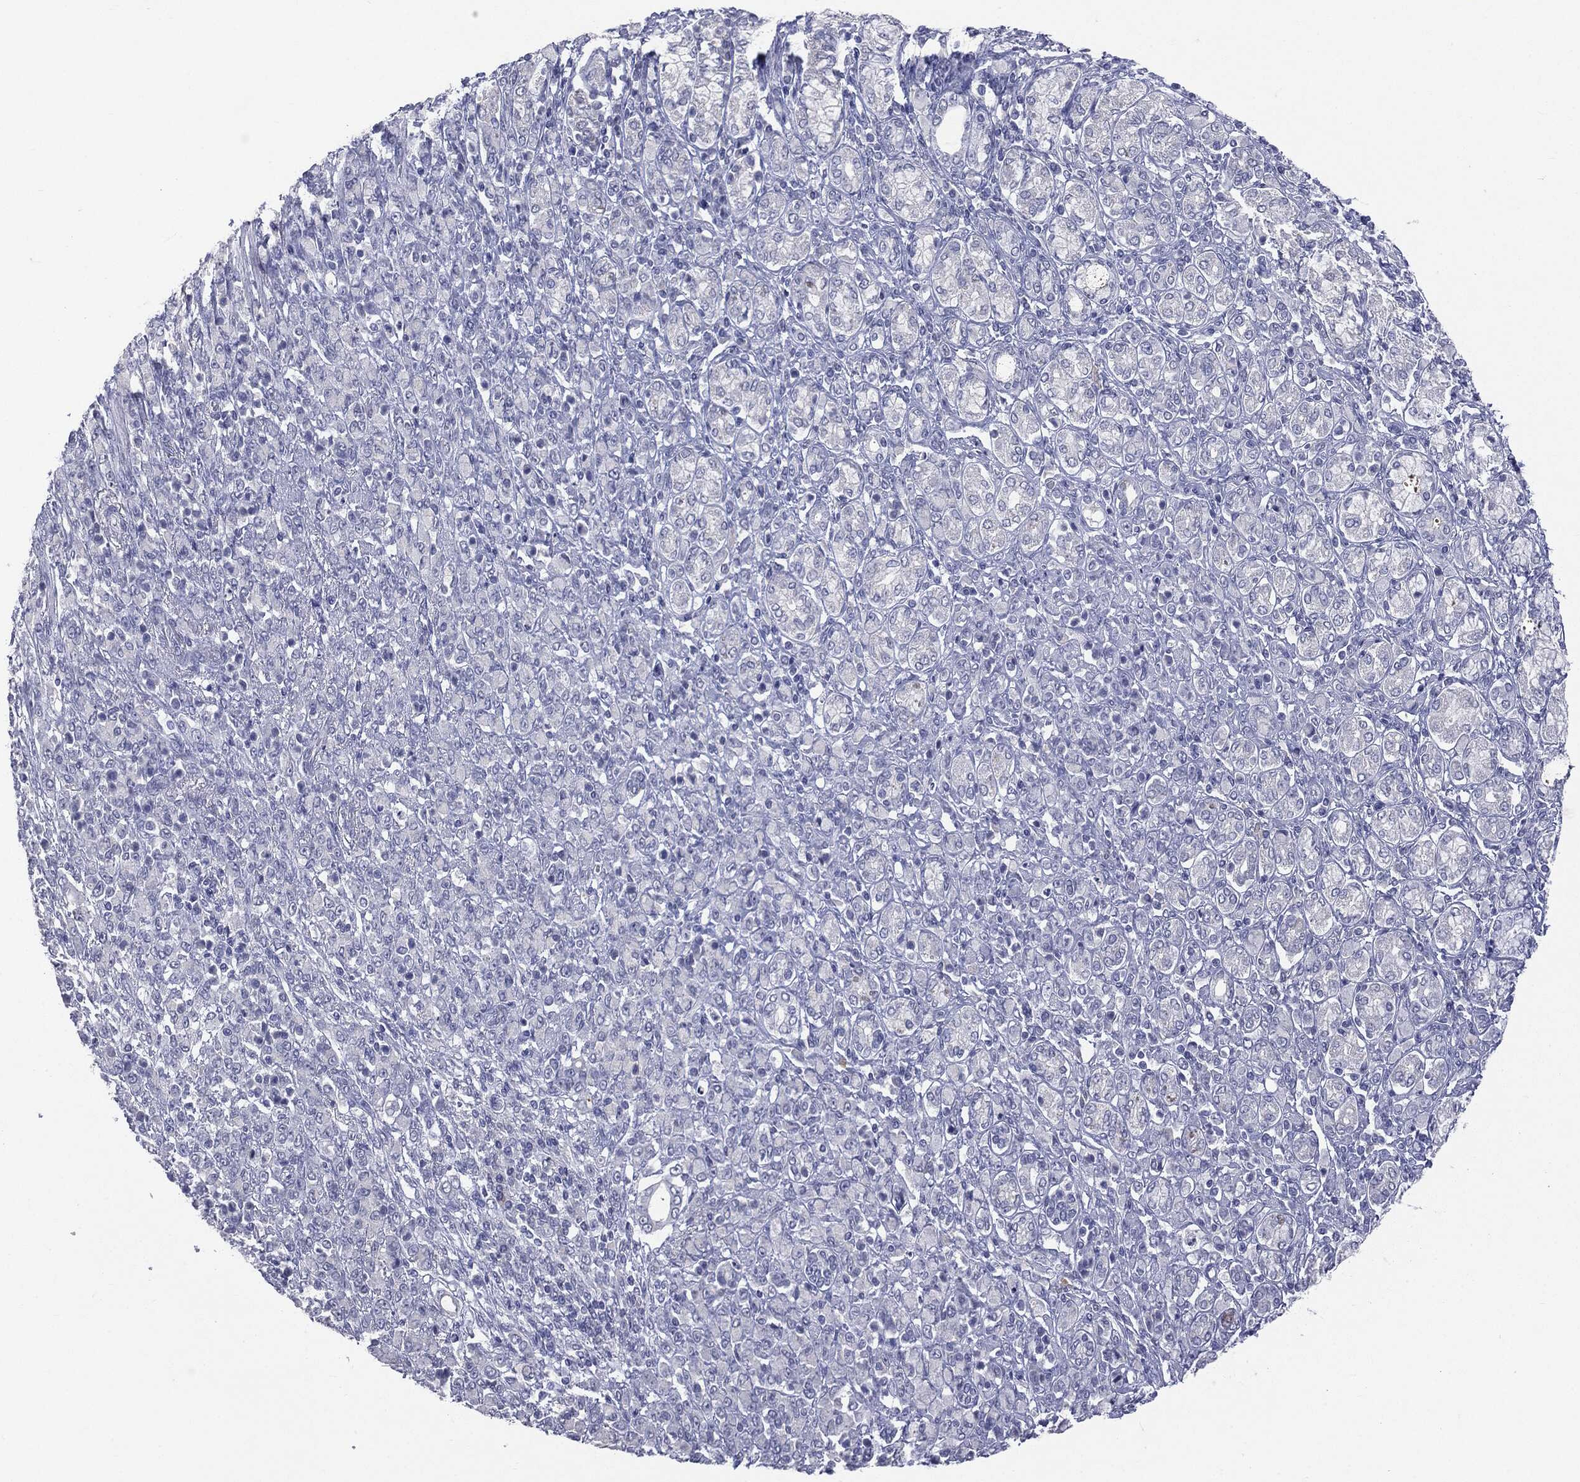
{"staining": {"intensity": "negative", "quantity": "none", "location": "none"}, "tissue": "stomach cancer", "cell_type": "Tumor cells", "image_type": "cancer", "snomed": [{"axis": "morphology", "description": "Normal tissue, NOS"}, {"axis": "morphology", "description": "Adenocarcinoma, NOS"}, {"axis": "topography", "description": "Stomach"}], "caption": "A micrograph of adenocarcinoma (stomach) stained for a protein reveals no brown staining in tumor cells. (Stains: DAB immunohistochemistry (IHC) with hematoxylin counter stain, Microscopy: brightfield microscopy at high magnification).", "gene": "TSHB", "patient": {"sex": "female", "age": 79}}